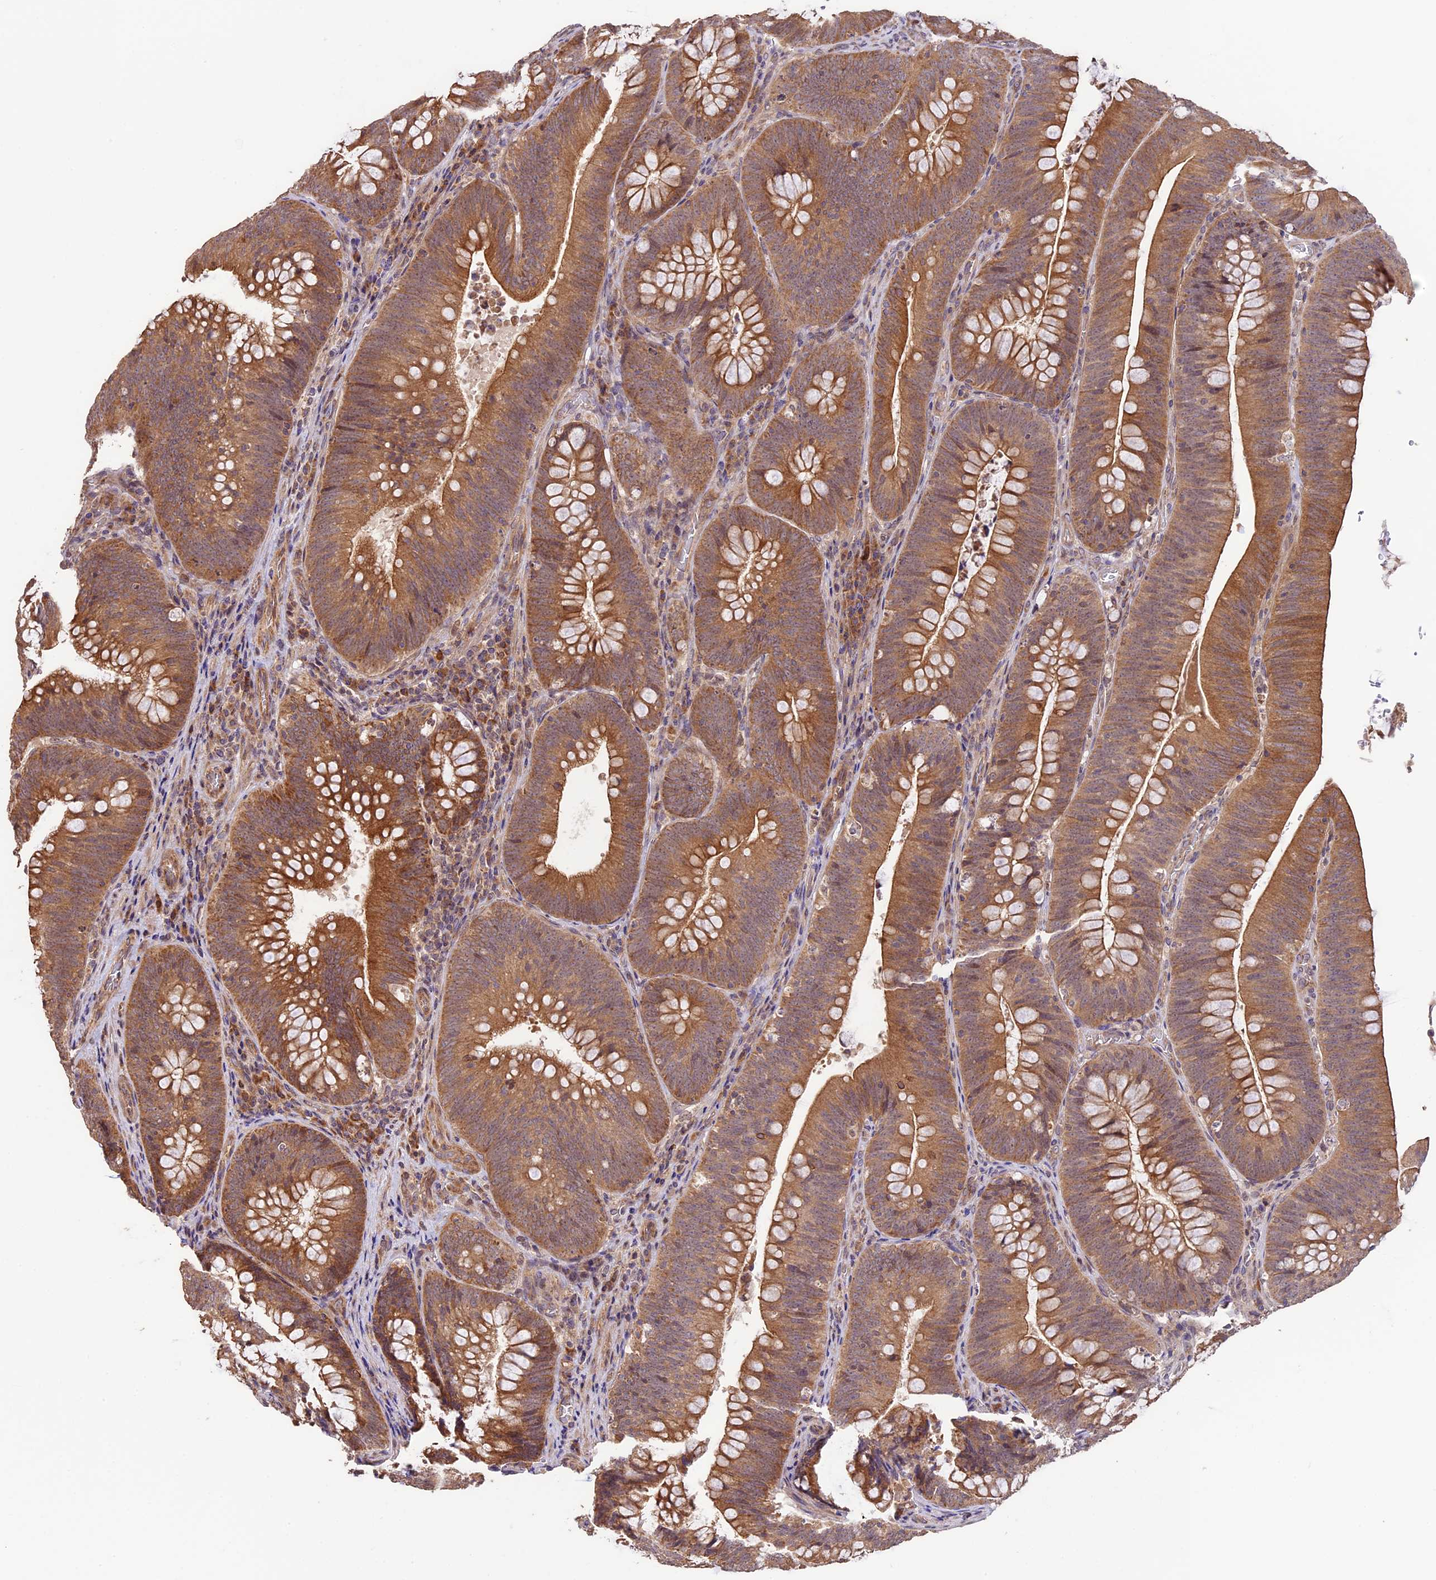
{"staining": {"intensity": "strong", "quantity": ">75%", "location": "cytoplasmic/membranous"}, "tissue": "colorectal cancer", "cell_type": "Tumor cells", "image_type": "cancer", "snomed": [{"axis": "morphology", "description": "Normal tissue, NOS"}, {"axis": "topography", "description": "Colon"}], "caption": "Tumor cells reveal strong cytoplasmic/membranous expression in approximately >75% of cells in colorectal cancer. Using DAB (3,3'-diaminobenzidine) (brown) and hematoxylin (blue) stains, captured at high magnification using brightfield microscopy.", "gene": "BCAS4", "patient": {"sex": "female", "age": 82}}